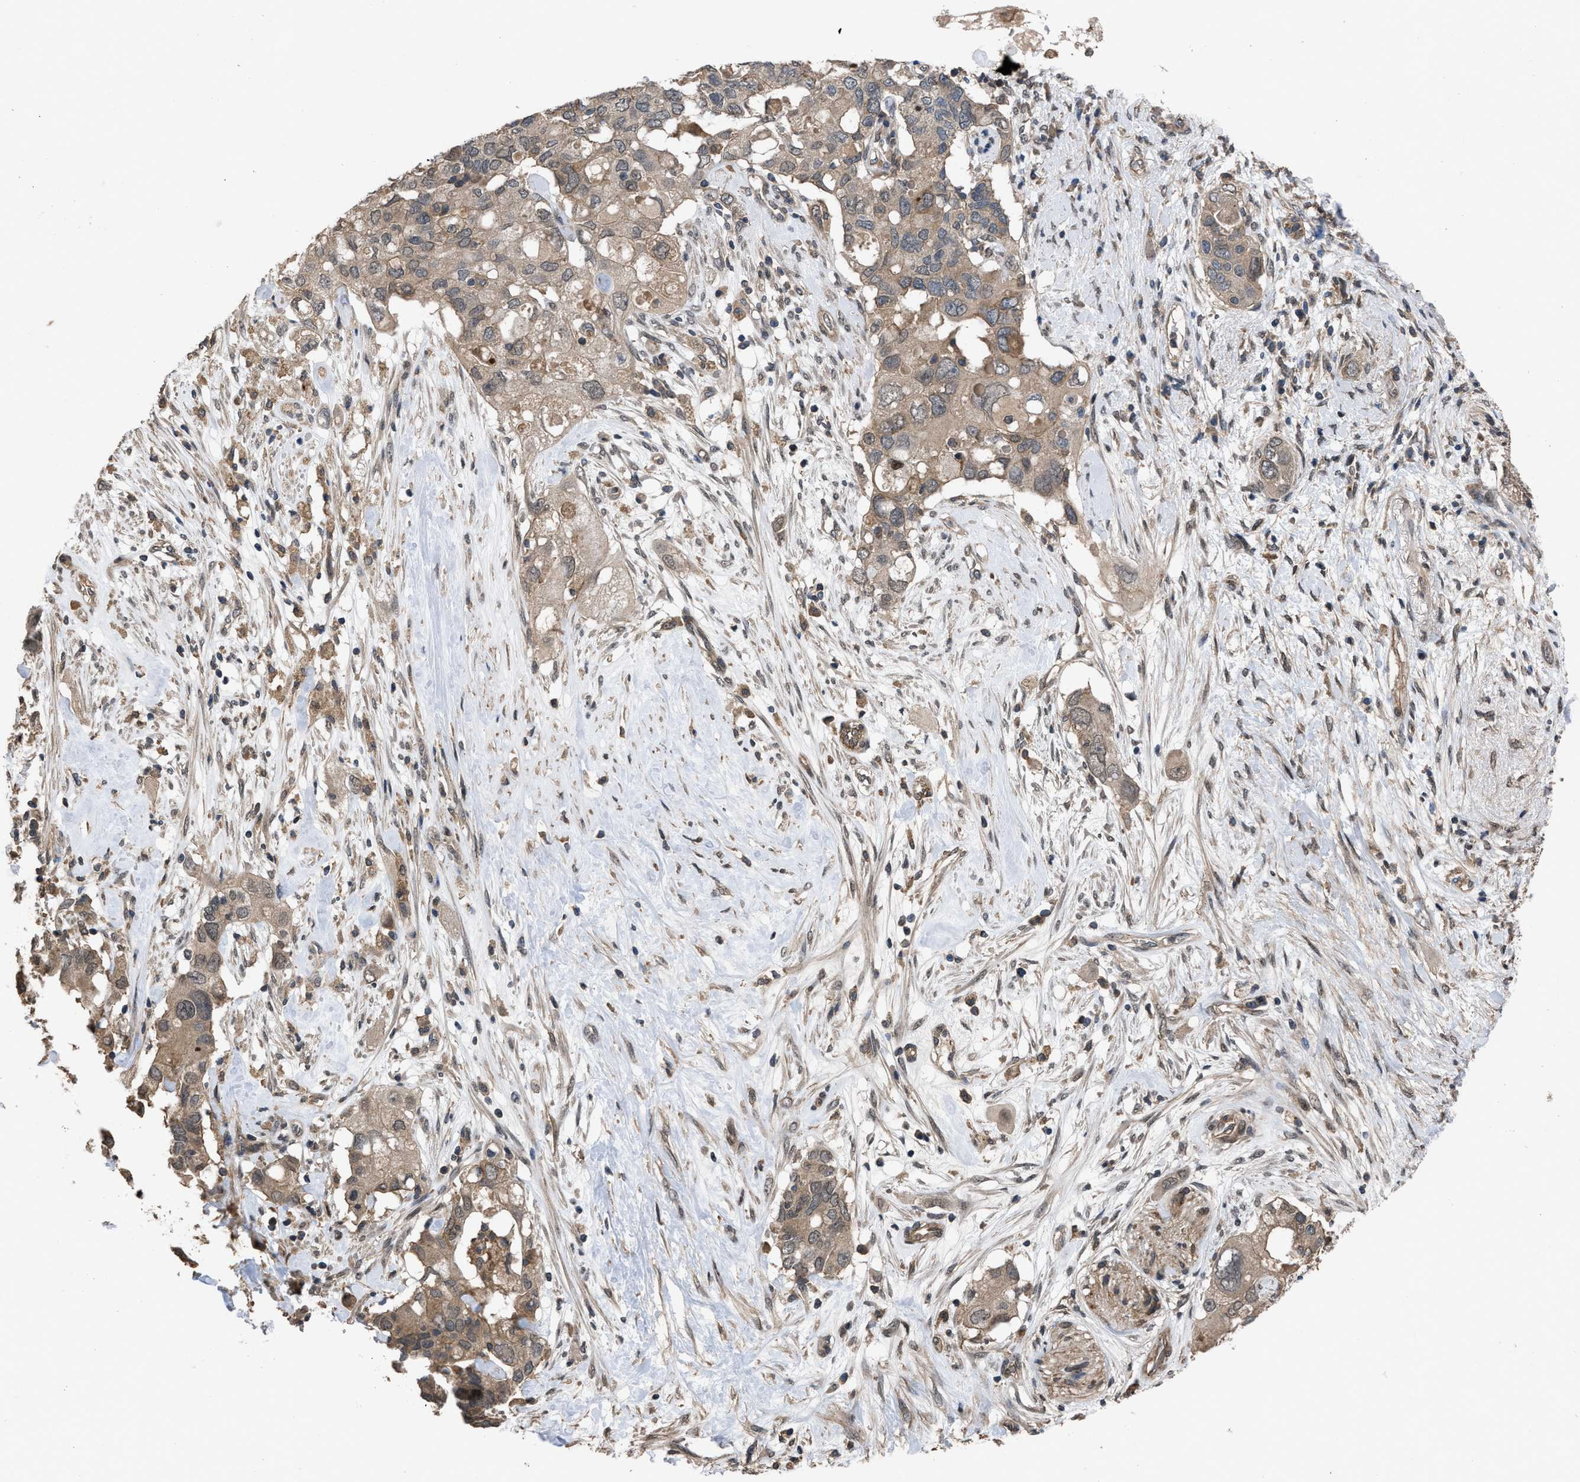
{"staining": {"intensity": "moderate", "quantity": ">75%", "location": "cytoplasmic/membranous"}, "tissue": "pancreatic cancer", "cell_type": "Tumor cells", "image_type": "cancer", "snomed": [{"axis": "morphology", "description": "Adenocarcinoma, NOS"}, {"axis": "topography", "description": "Pancreas"}], "caption": "IHC of pancreatic cancer shows medium levels of moderate cytoplasmic/membranous expression in about >75% of tumor cells. (DAB IHC, brown staining for protein, blue staining for nuclei).", "gene": "UTRN", "patient": {"sex": "female", "age": 56}}